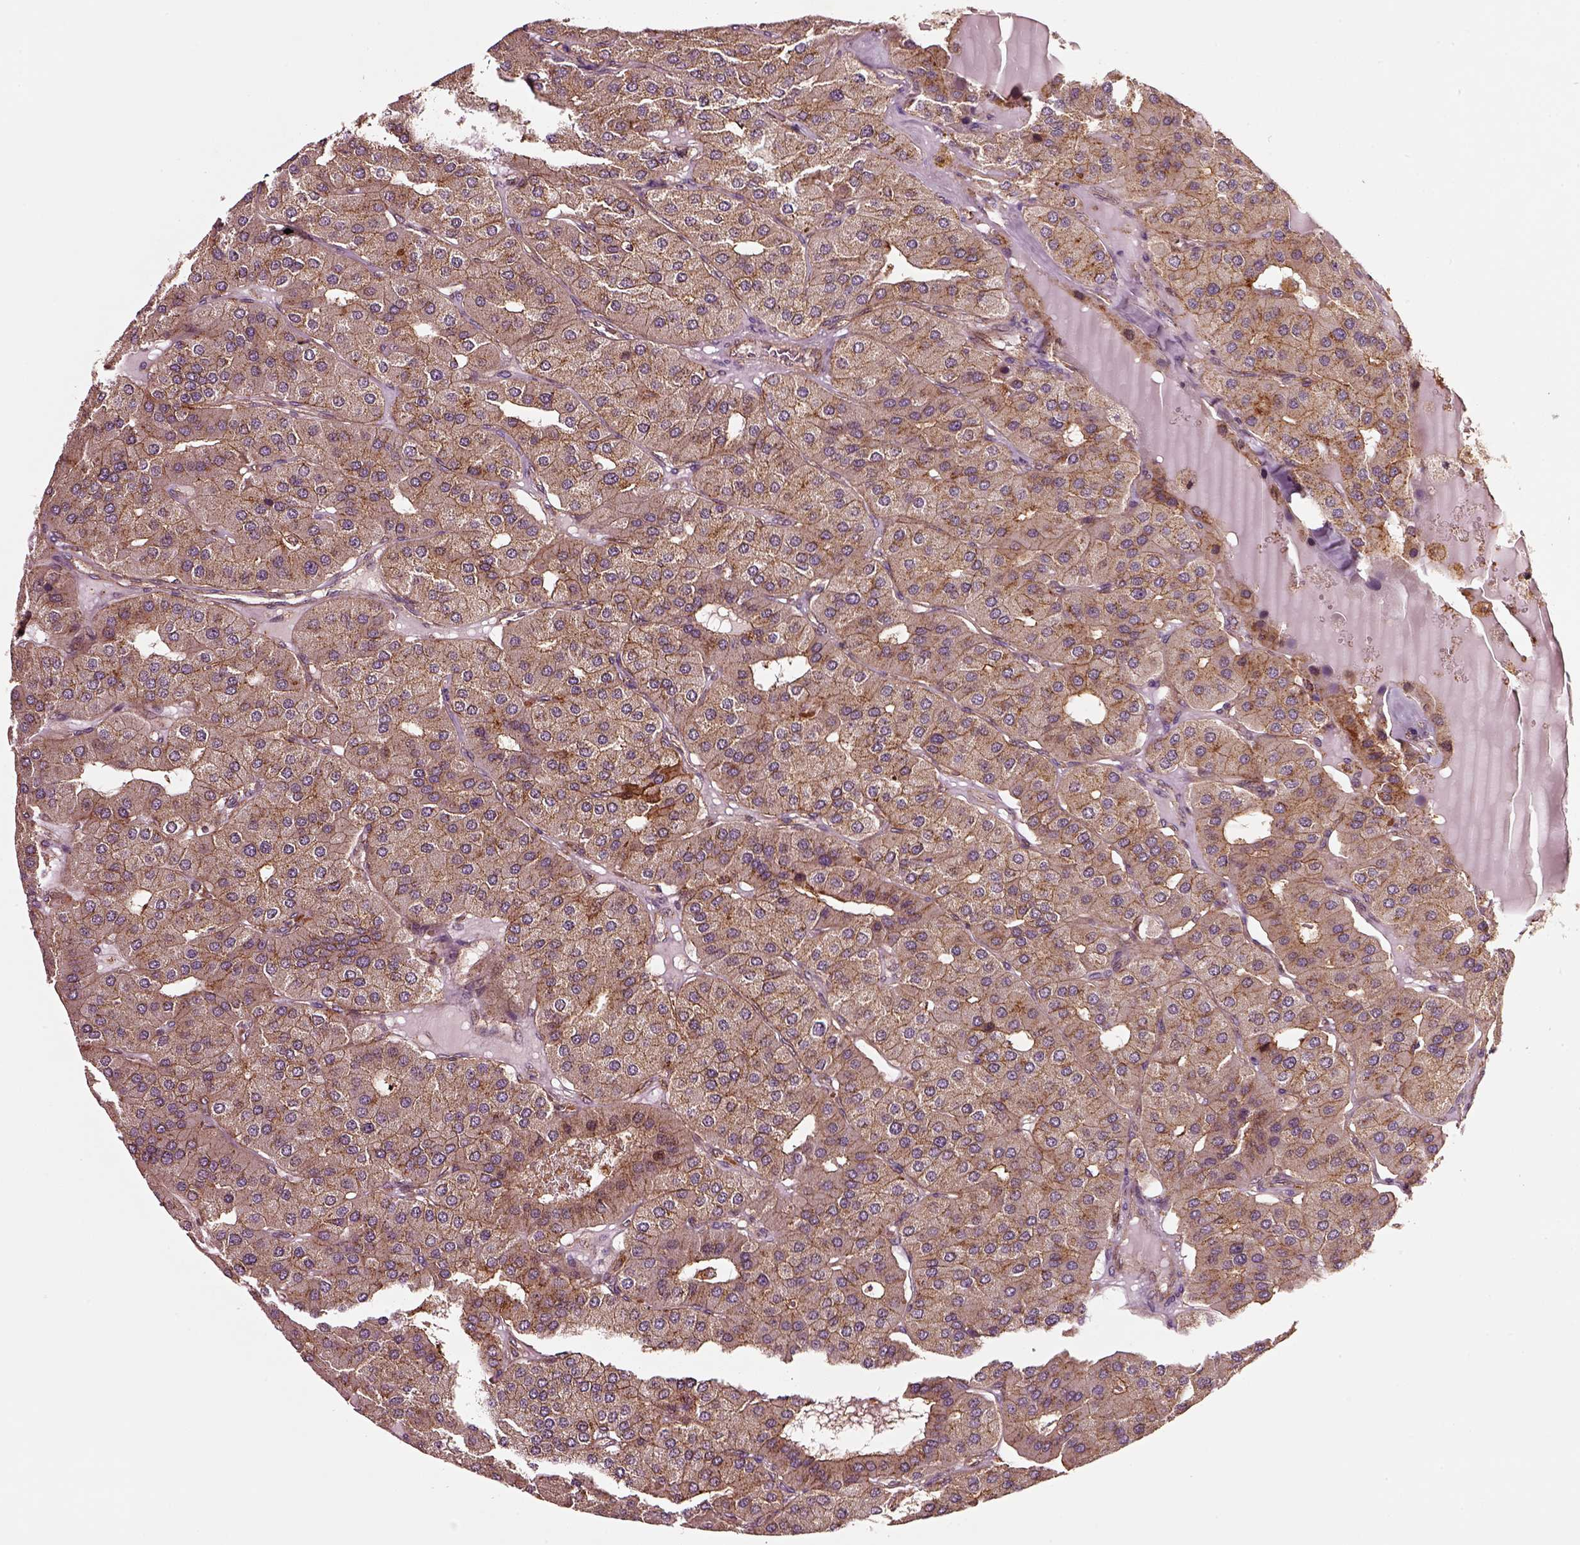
{"staining": {"intensity": "weak", "quantity": ">75%", "location": "cytoplasmic/membranous"}, "tissue": "parathyroid gland", "cell_type": "Glandular cells", "image_type": "normal", "snomed": [{"axis": "morphology", "description": "Normal tissue, NOS"}, {"axis": "morphology", "description": "Adenoma, NOS"}, {"axis": "topography", "description": "Parathyroid gland"}], "caption": "Parathyroid gland stained with immunohistochemistry demonstrates weak cytoplasmic/membranous staining in about >75% of glandular cells. Nuclei are stained in blue.", "gene": "WASHC2A", "patient": {"sex": "female", "age": 86}}